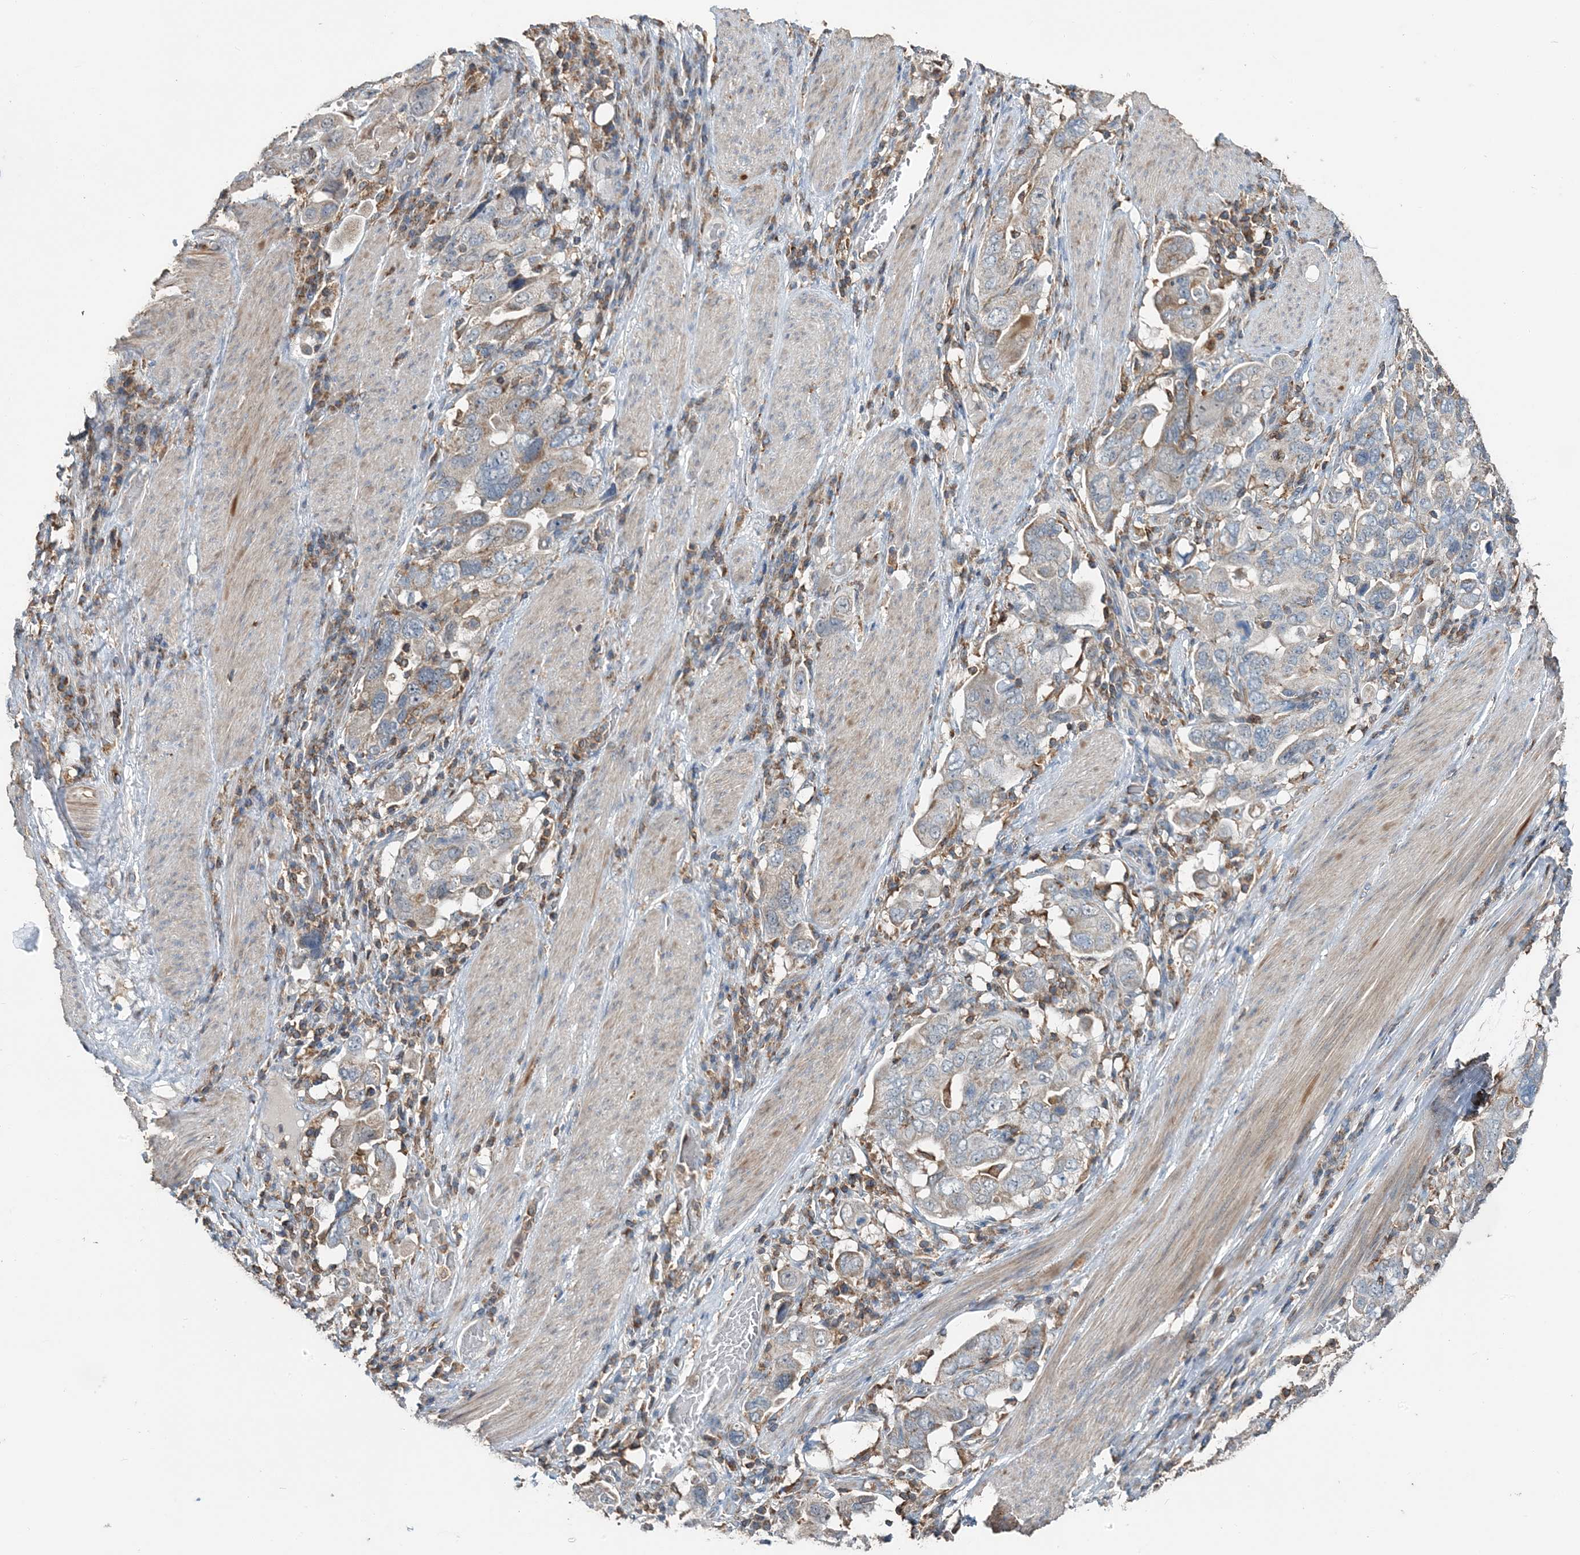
{"staining": {"intensity": "weak", "quantity": "<25%", "location": "cytoplasmic/membranous"}, "tissue": "stomach cancer", "cell_type": "Tumor cells", "image_type": "cancer", "snomed": [{"axis": "morphology", "description": "Adenocarcinoma, NOS"}, {"axis": "topography", "description": "Stomach, upper"}], "caption": "DAB immunohistochemical staining of human stomach adenocarcinoma reveals no significant positivity in tumor cells.", "gene": "TMLHE", "patient": {"sex": "male", "age": 62}}